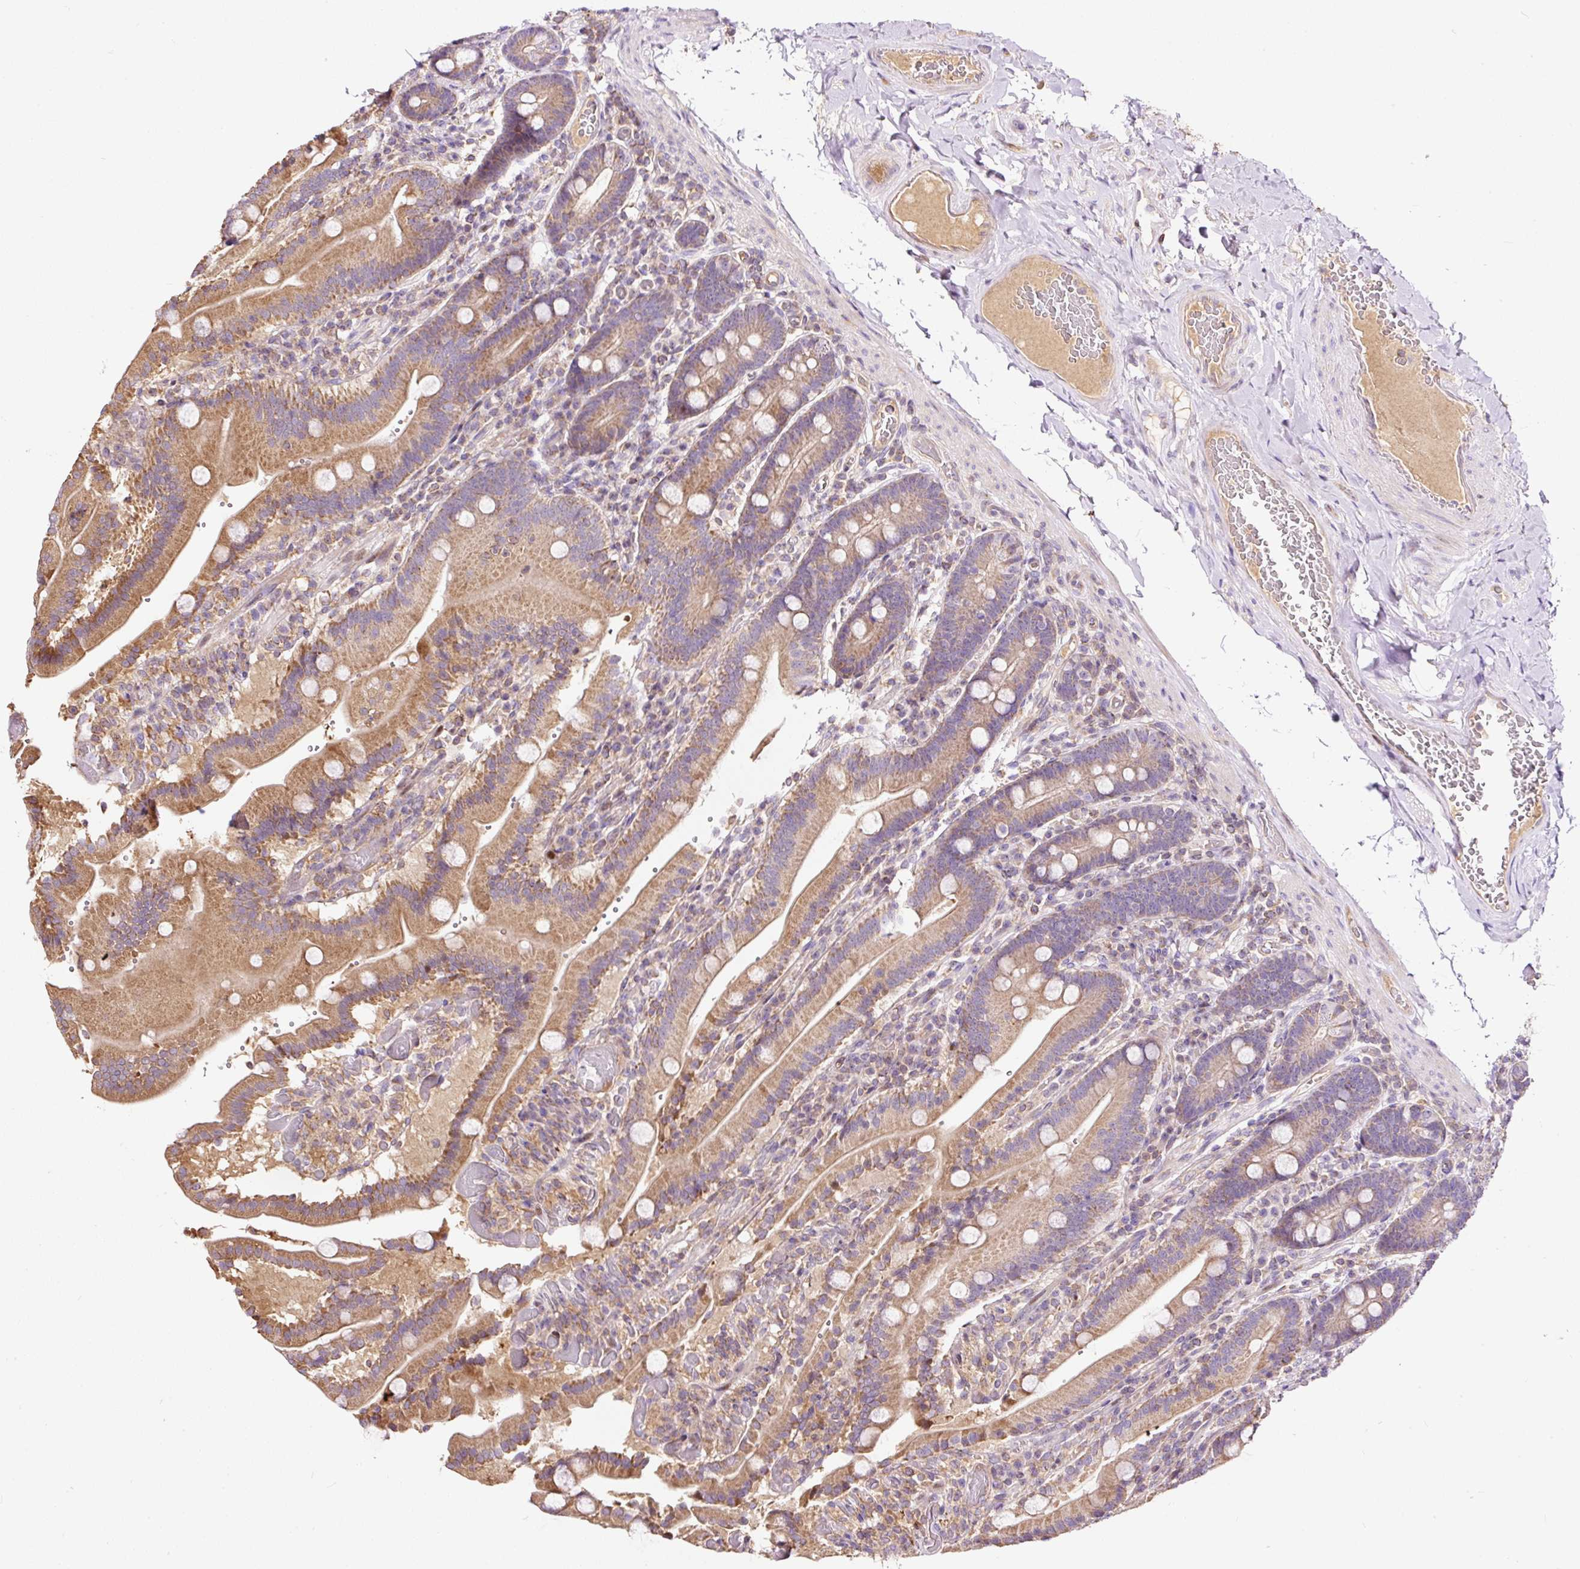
{"staining": {"intensity": "moderate", "quantity": ">75%", "location": "cytoplasmic/membranous"}, "tissue": "duodenum", "cell_type": "Glandular cells", "image_type": "normal", "snomed": [{"axis": "morphology", "description": "Normal tissue, NOS"}, {"axis": "topography", "description": "Duodenum"}], "caption": "The immunohistochemical stain highlights moderate cytoplasmic/membranous positivity in glandular cells of normal duodenum.", "gene": "BOLA3", "patient": {"sex": "female", "age": 62}}